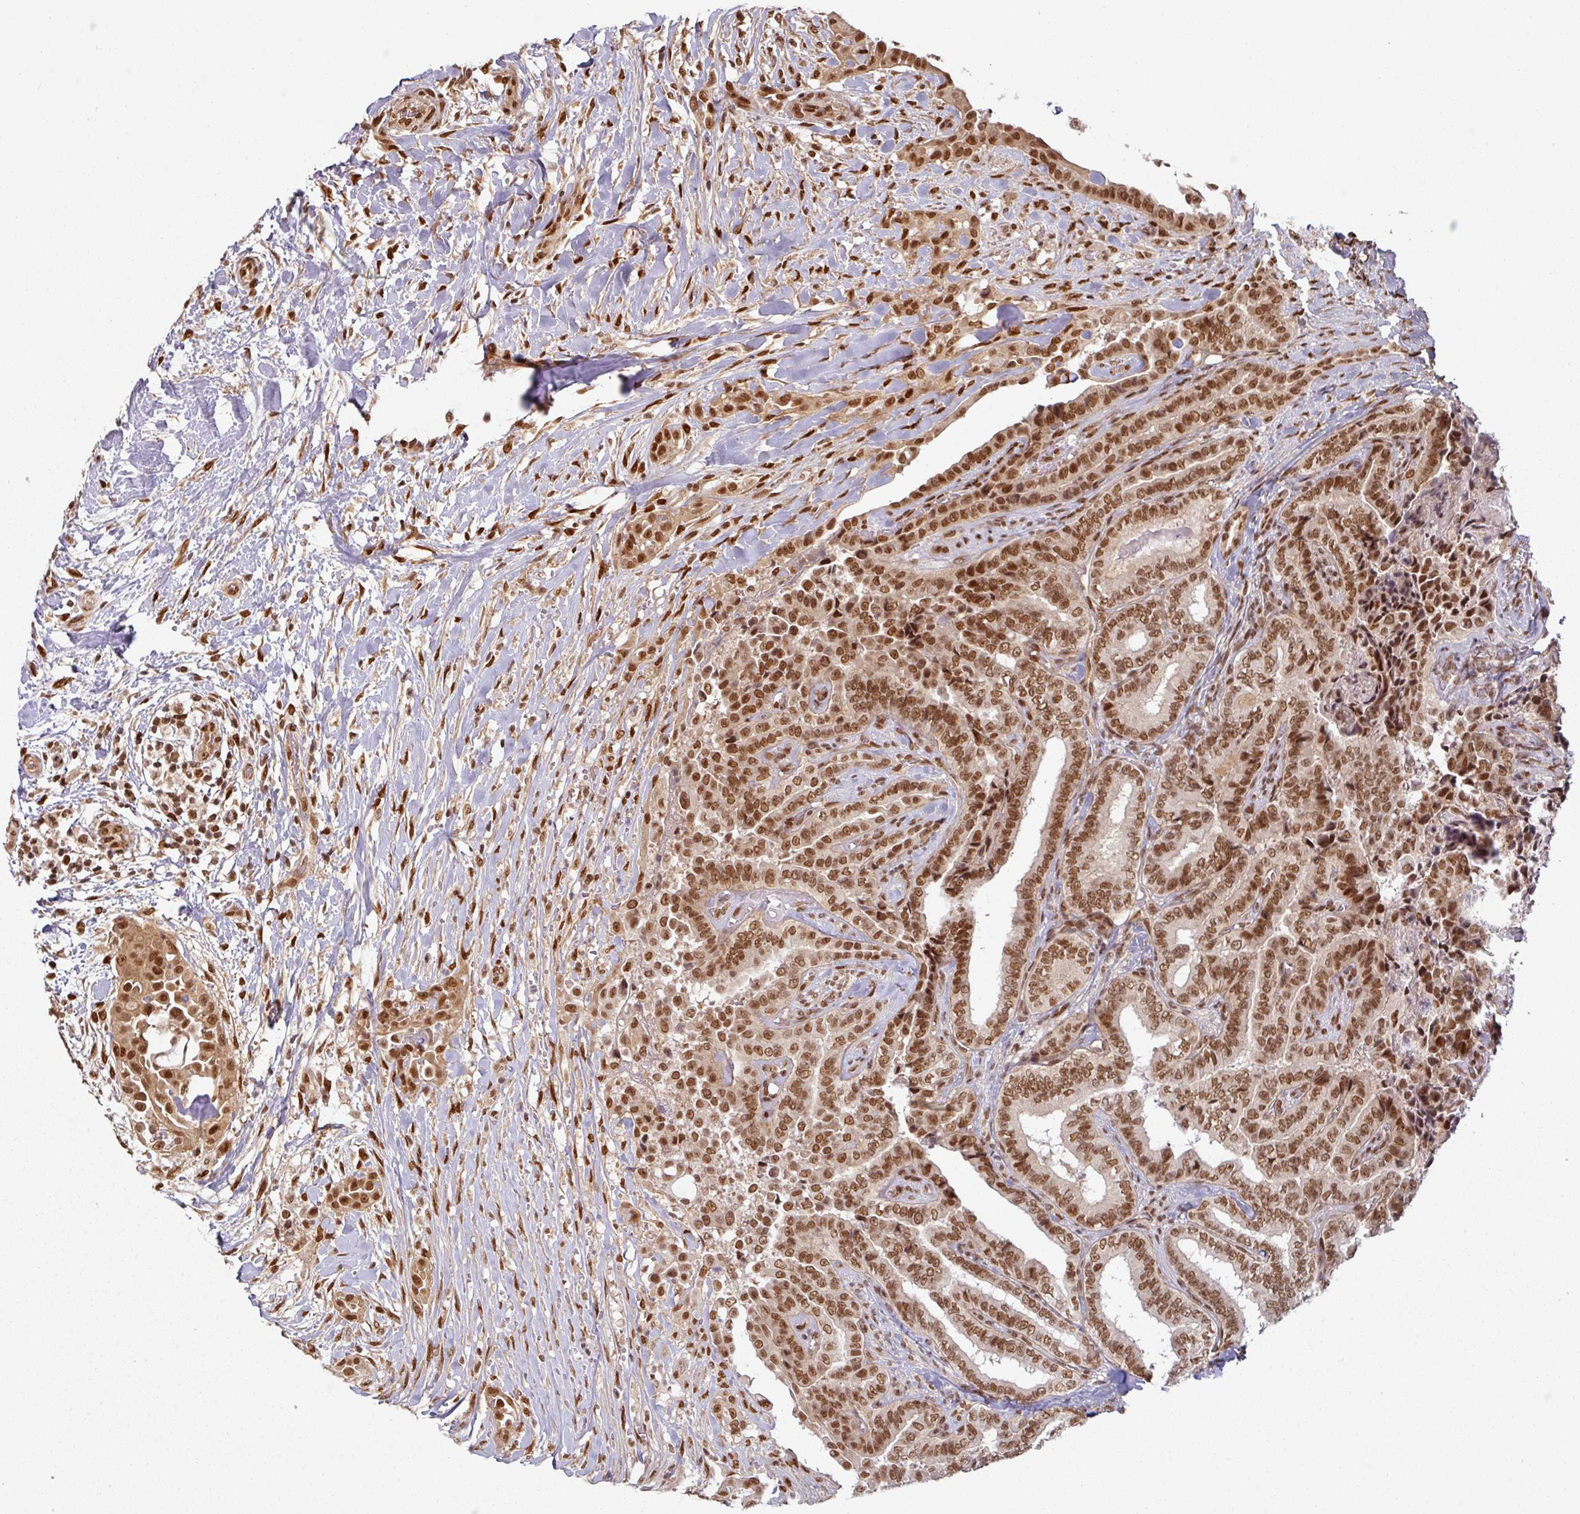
{"staining": {"intensity": "strong", "quantity": ">75%", "location": "nuclear"}, "tissue": "thyroid cancer", "cell_type": "Tumor cells", "image_type": "cancer", "snomed": [{"axis": "morphology", "description": "Papillary adenocarcinoma, NOS"}, {"axis": "topography", "description": "Thyroid gland"}], "caption": "Strong nuclear expression for a protein is appreciated in about >75% of tumor cells of thyroid cancer using IHC.", "gene": "SIK3", "patient": {"sex": "male", "age": 61}}